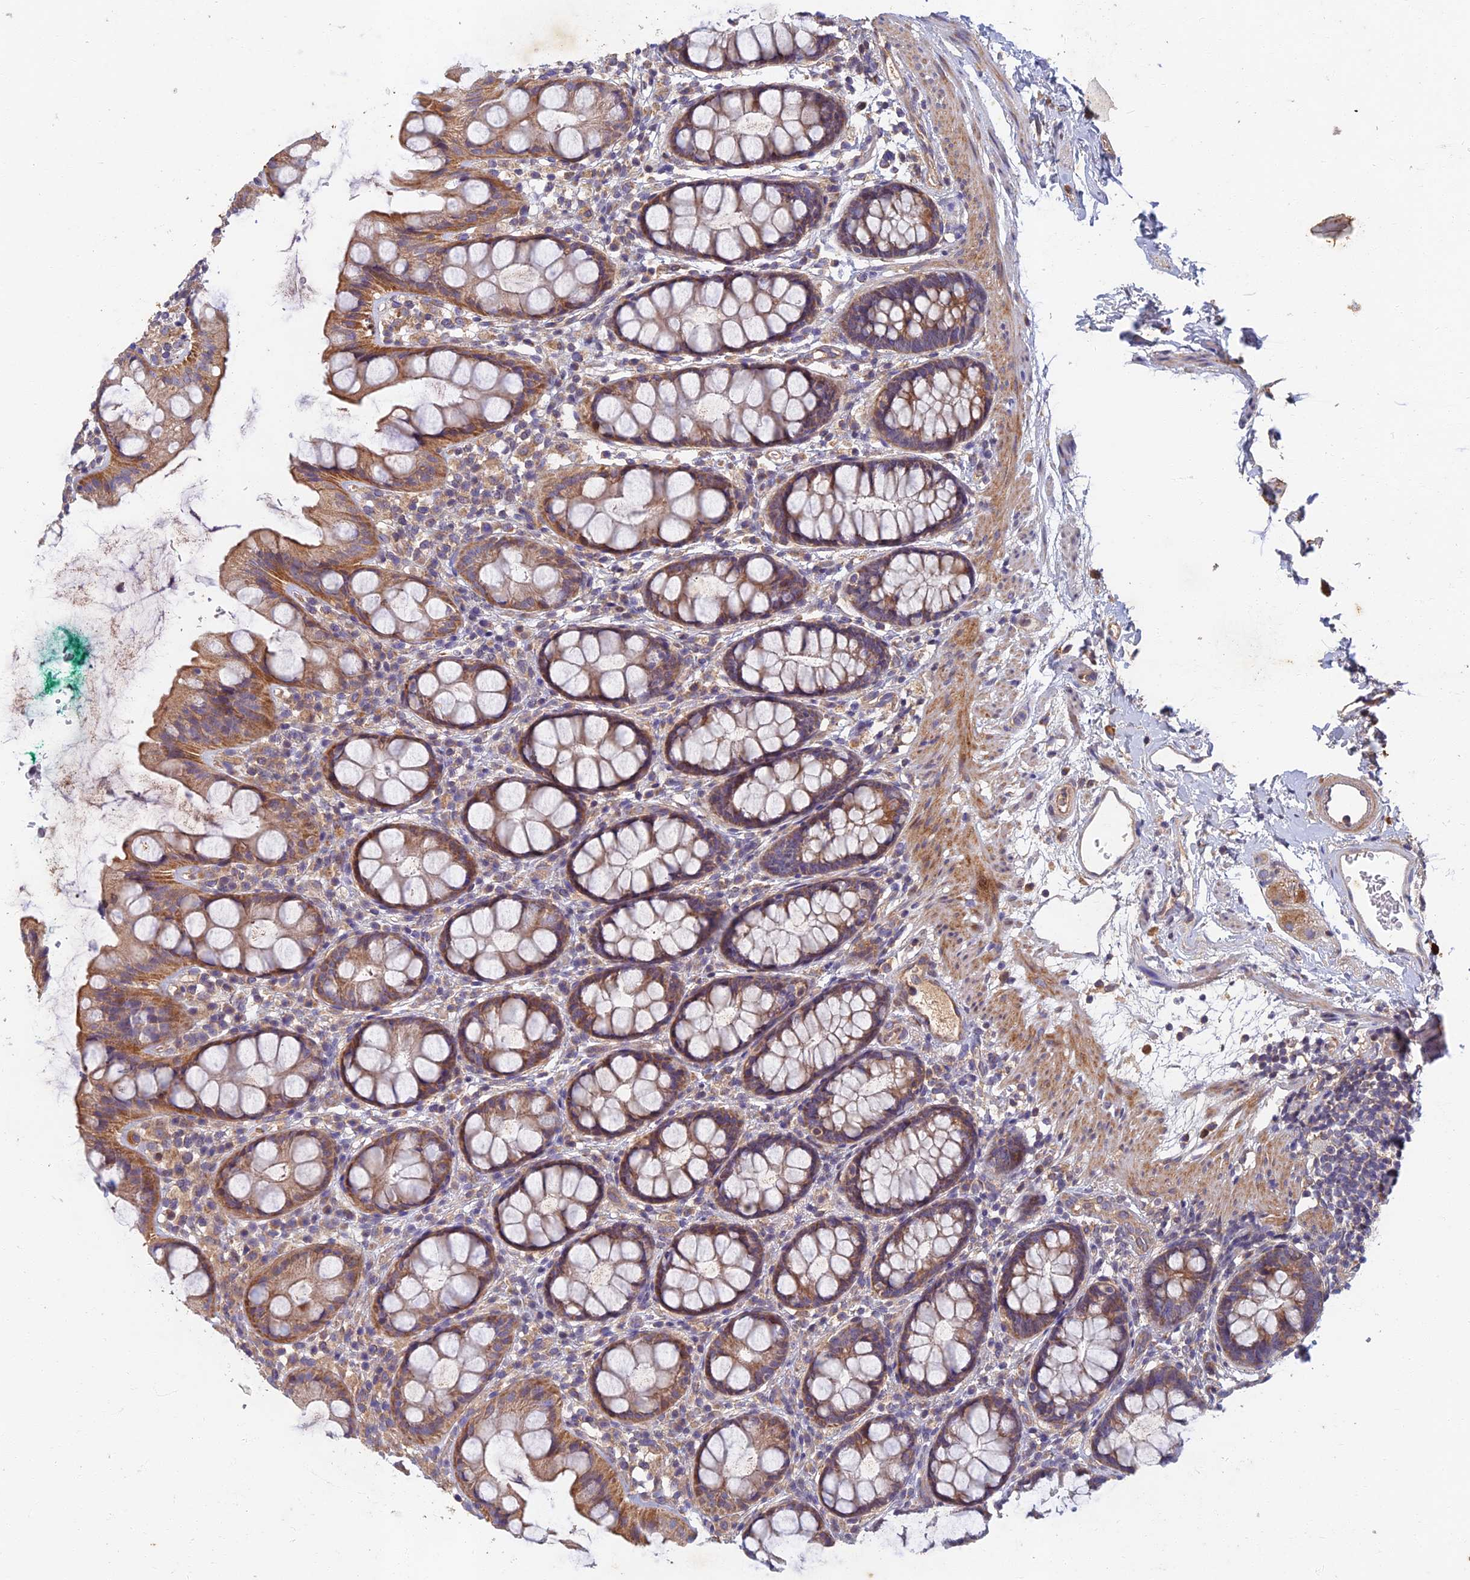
{"staining": {"intensity": "moderate", "quantity": ">75%", "location": "cytoplasmic/membranous"}, "tissue": "rectum", "cell_type": "Glandular cells", "image_type": "normal", "snomed": [{"axis": "morphology", "description": "Normal tissue, NOS"}, {"axis": "topography", "description": "Rectum"}], "caption": "IHC image of normal human rectum stained for a protein (brown), which shows medium levels of moderate cytoplasmic/membranous positivity in about >75% of glandular cells.", "gene": "SOGA1", "patient": {"sex": "female", "age": 65}}